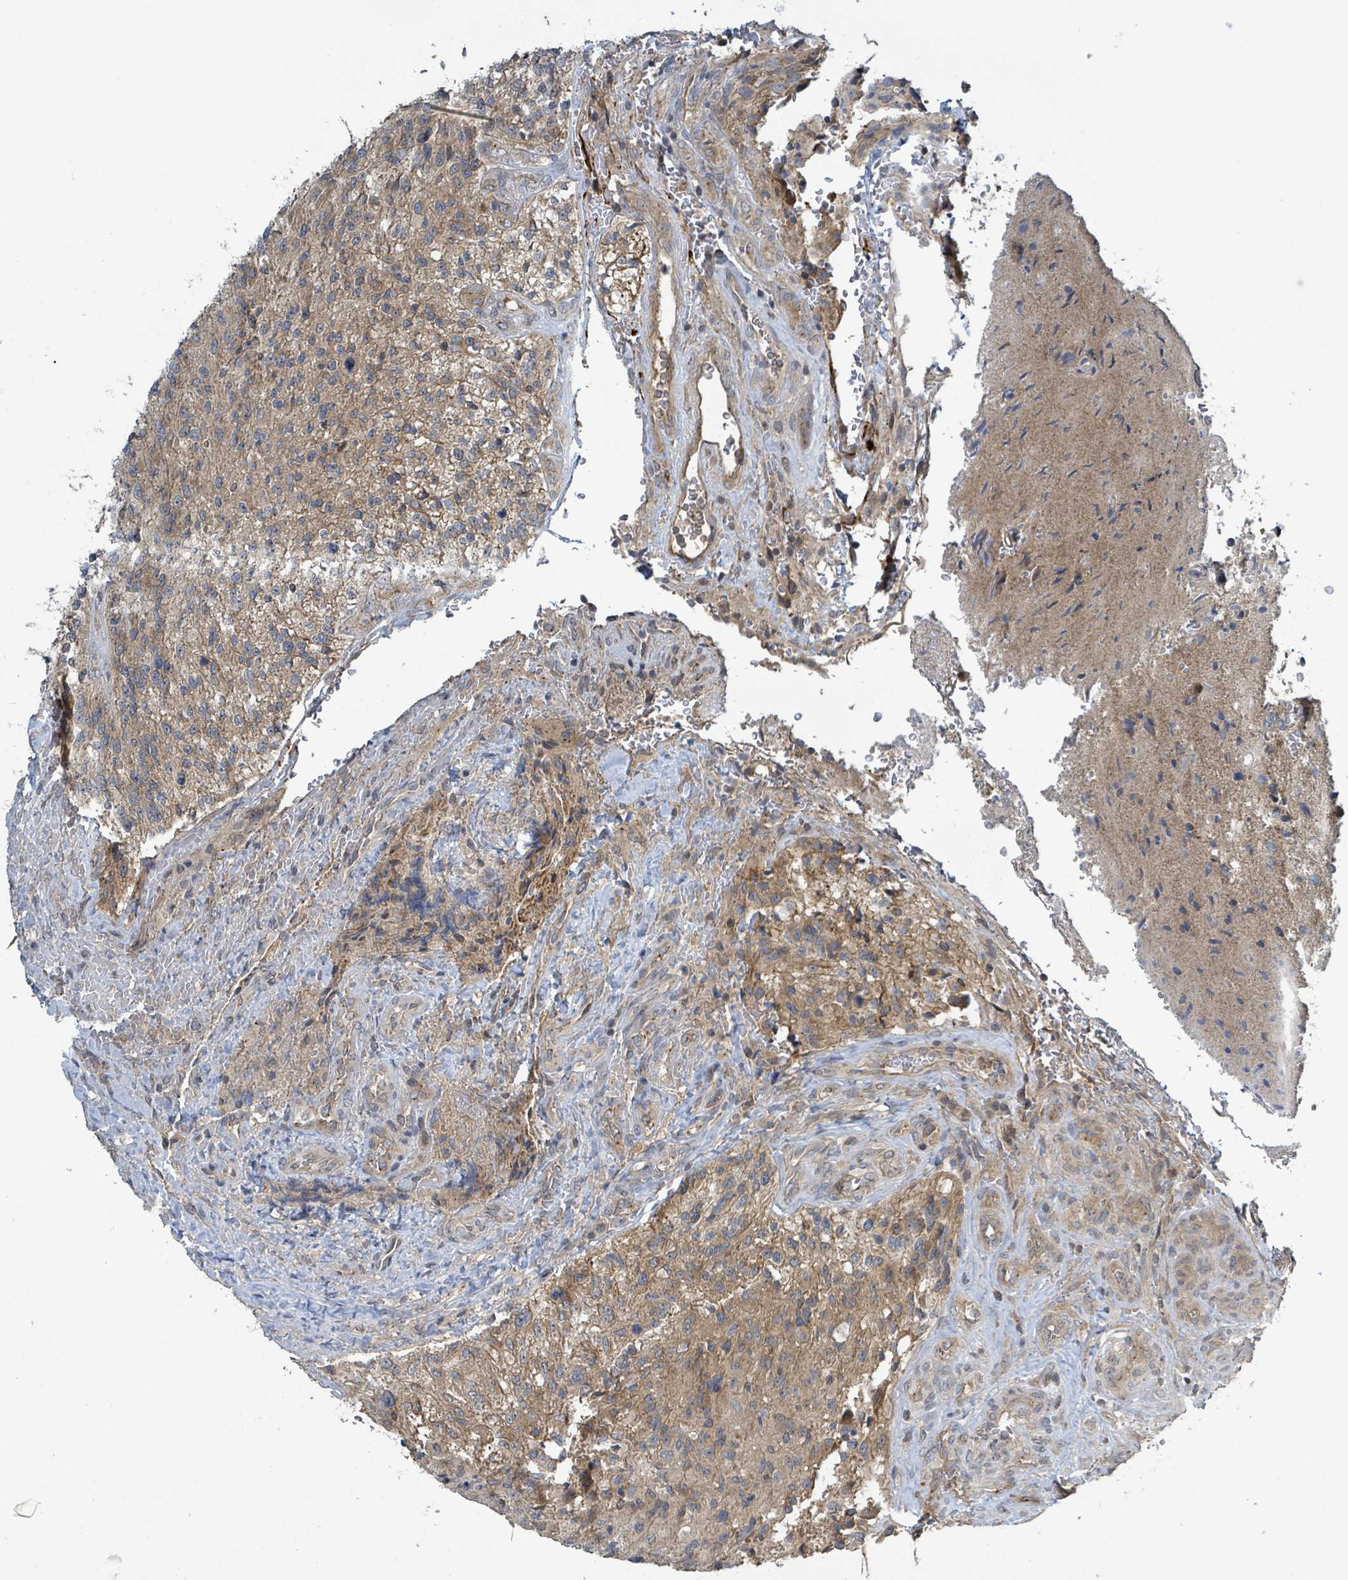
{"staining": {"intensity": "weak", "quantity": "25%-75%", "location": "cytoplasmic/membranous"}, "tissue": "glioma", "cell_type": "Tumor cells", "image_type": "cancer", "snomed": [{"axis": "morphology", "description": "Normal tissue, NOS"}, {"axis": "morphology", "description": "Glioma, malignant, High grade"}, {"axis": "topography", "description": "Cerebral cortex"}], "caption": "A high-resolution photomicrograph shows IHC staining of glioma, which demonstrates weak cytoplasmic/membranous expression in approximately 25%-75% of tumor cells.", "gene": "CCDC121", "patient": {"sex": "male", "age": 56}}